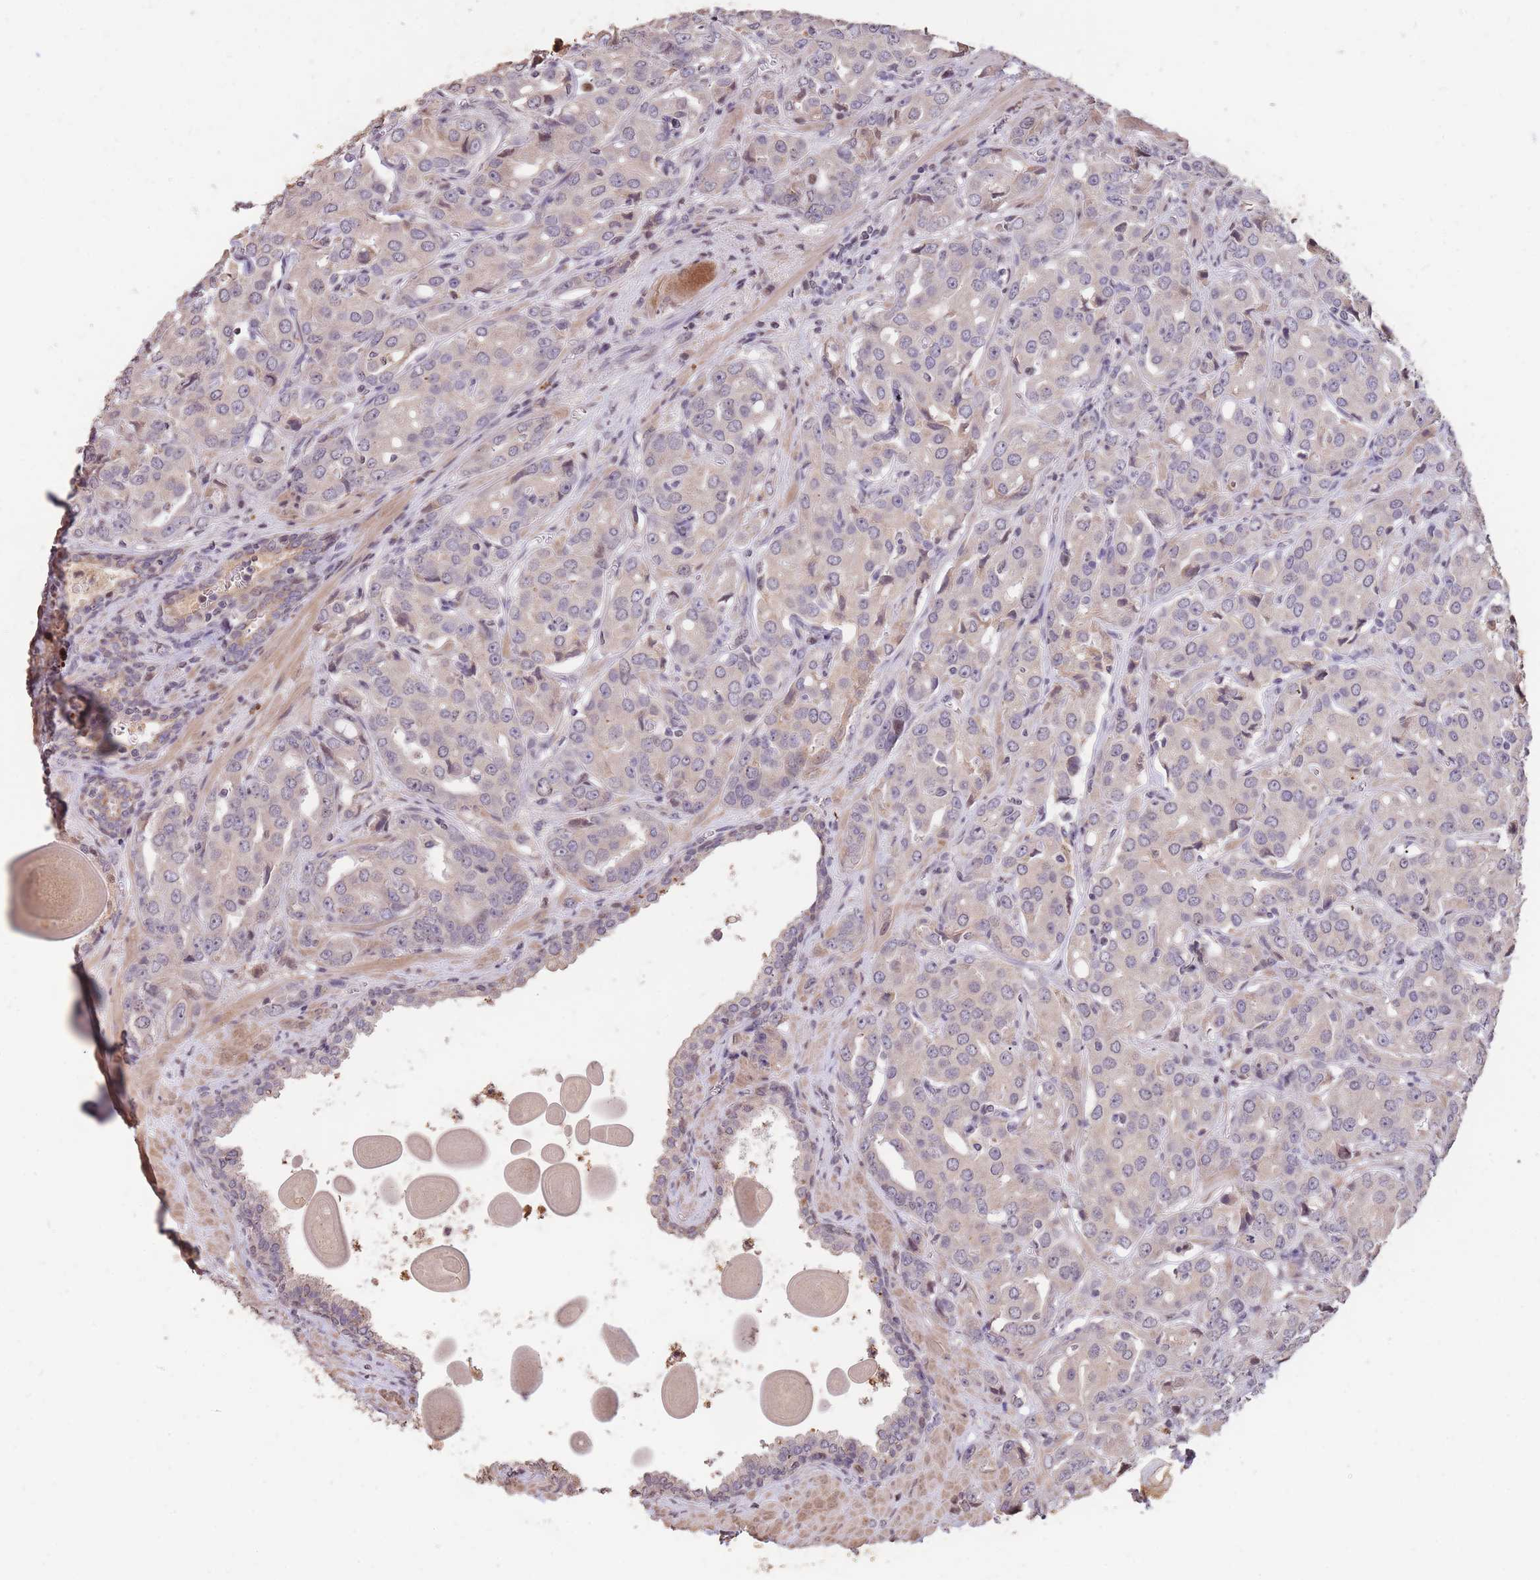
{"staining": {"intensity": "negative", "quantity": "none", "location": "none"}, "tissue": "prostate cancer", "cell_type": "Tumor cells", "image_type": "cancer", "snomed": [{"axis": "morphology", "description": "Adenocarcinoma, High grade"}, {"axis": "topography", "description": "Prostate"}], "caption": "Human high-grade adenocarcinoma (prostate) stained for a protein using immunohistochemistry displays no expression in tumor cells.", "gene": "RGS14", "patient": {"sex": "male", "age": 68}}